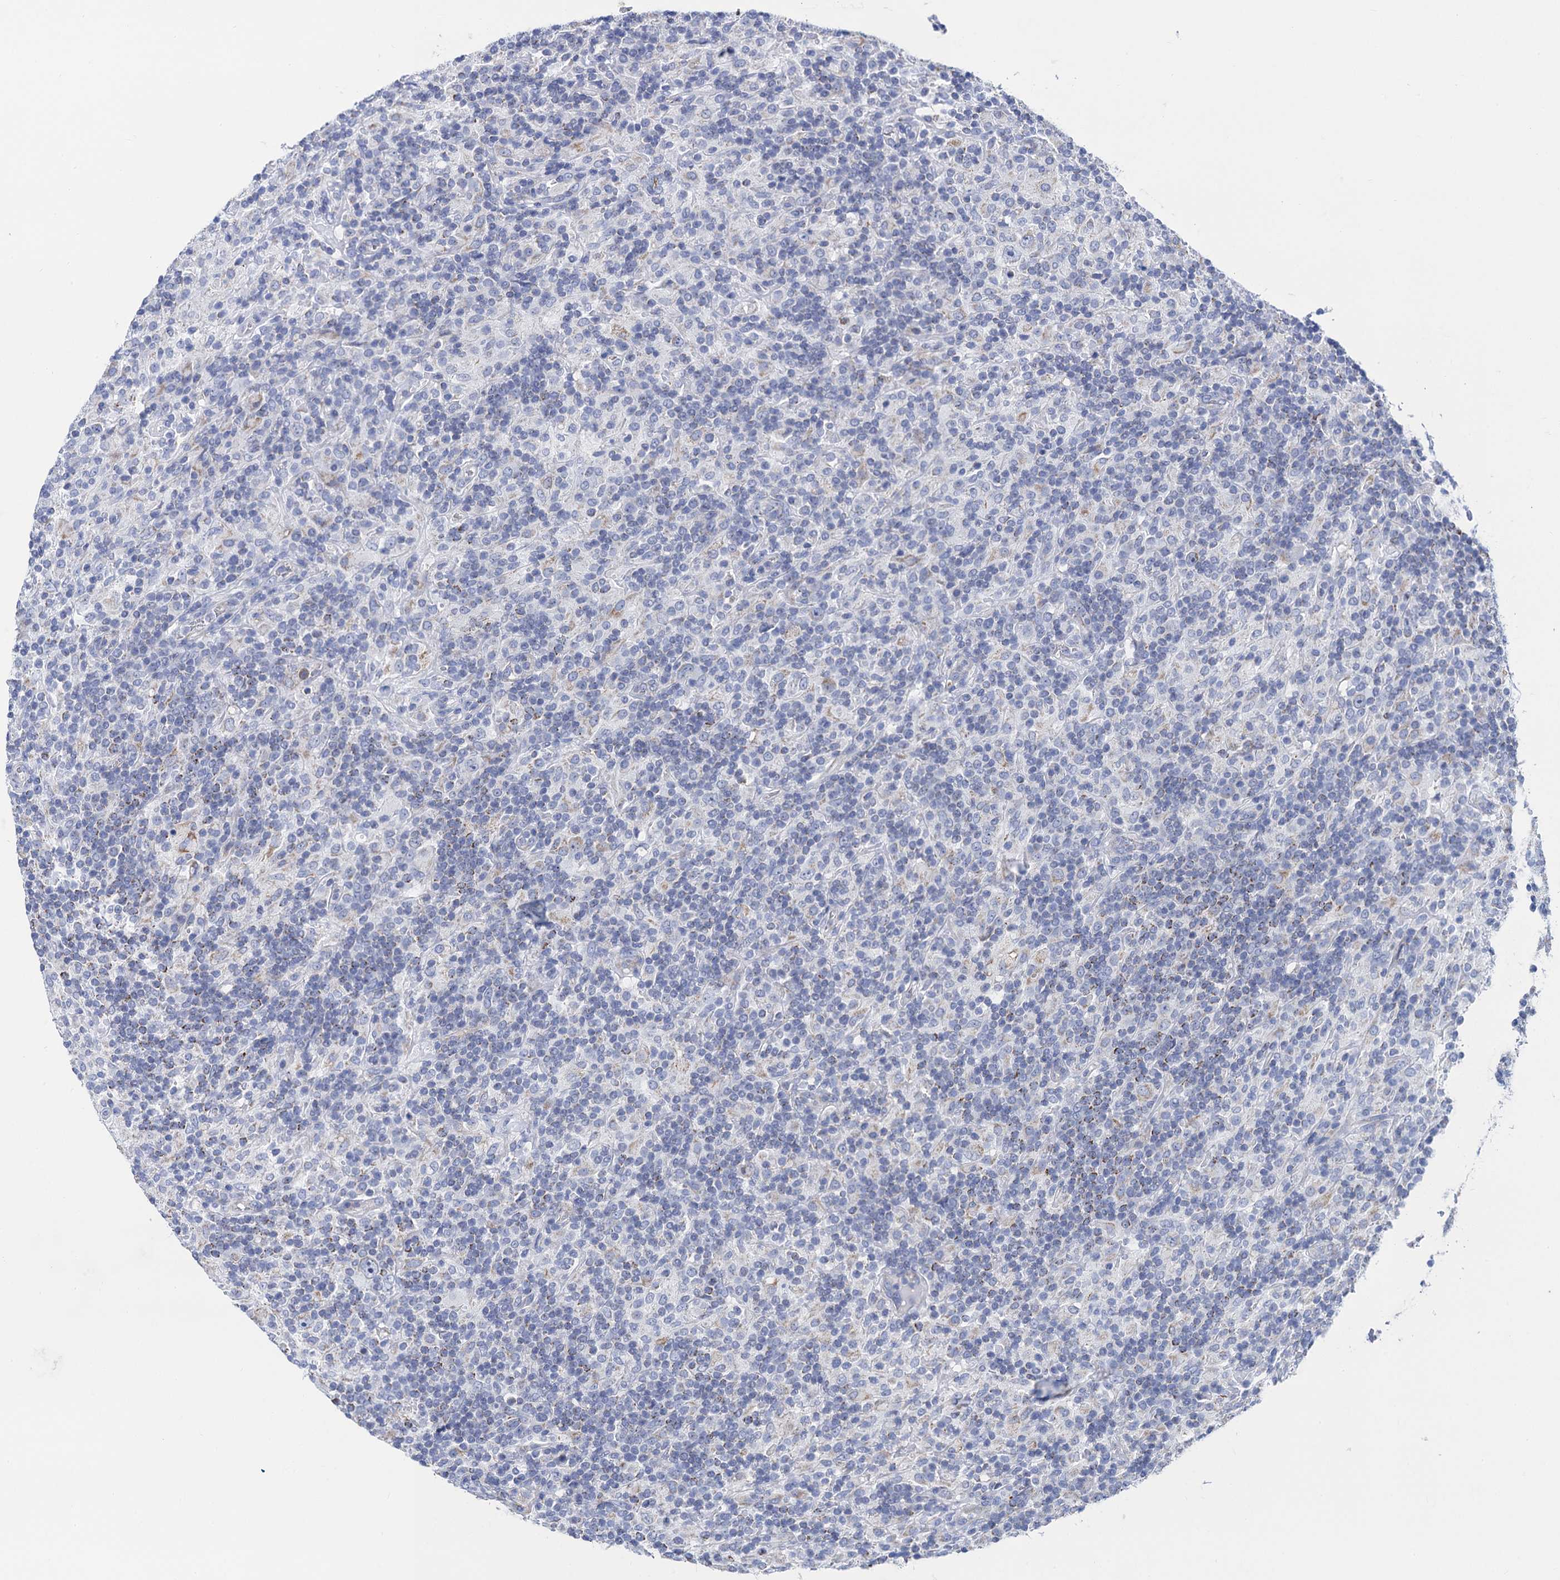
{"staining": {"intensity": "negative", "quantity": "none", "location": "none"}, "tissue": "lymphoma", "cell_type": "Tumor cells", "image_type": "cancer", "snomed": [{"axis": "morphology", "description": "Hodgkin's disease, NOS"}, {"axis": "topography", "description": "Lymph node"}], "caption": "Human lymphoma stained for a protein using immunohistochemistry (IHC) demonstrates no staining in tumor cells.", "gene": "ACADSB", "patient": {"sex": "male", "age": 70}}